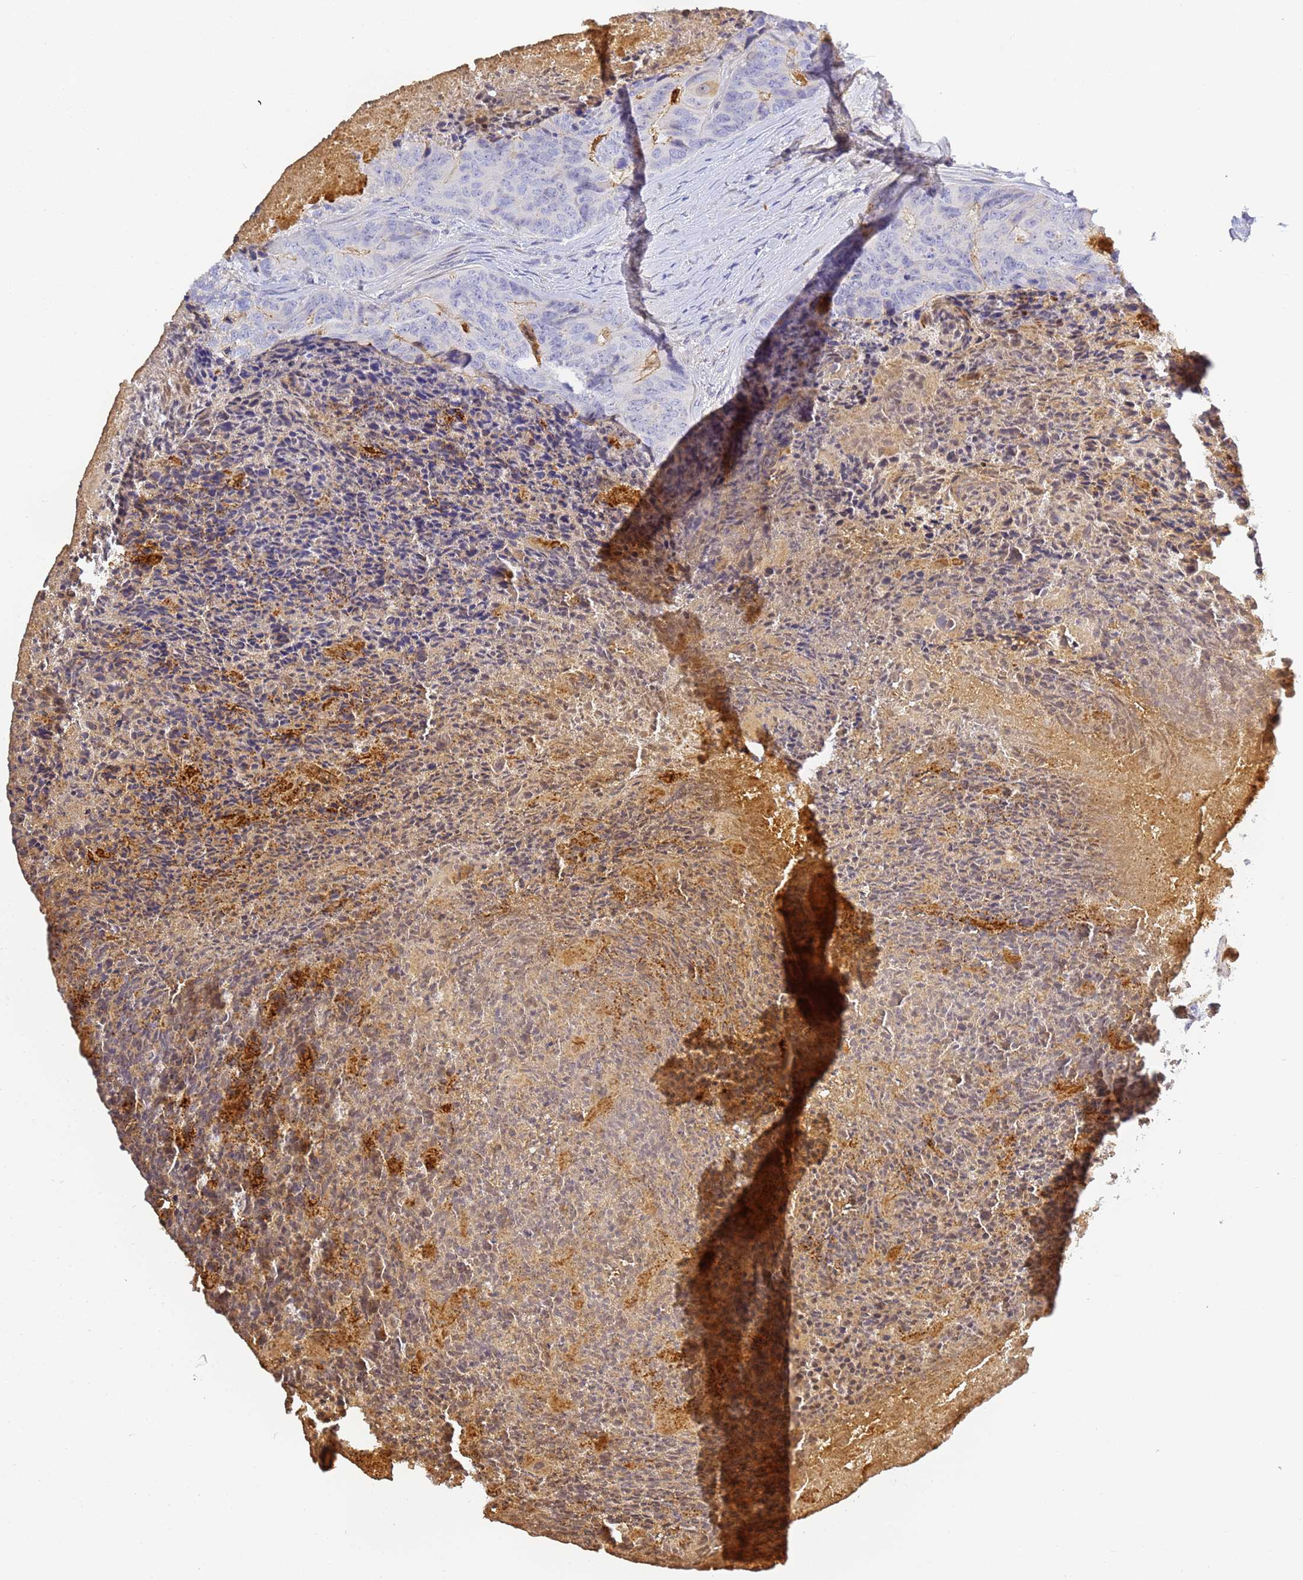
{"staining": {"intensity": "negative", "quantity": "none", "location": "none"}, "tissue": "colorectal cancer", "cell_type": "Tumor cells", "image_type": "cancer", "snomed": [{"axis": "morphology", "description": "Adenocarcinoma, NOS"}, {"axis": "topography", "description": "Colon"}], "caption": "The image shows no staining of tumor cells in colorectal adenocarcinoma. (Stains: DAB (3,3'-diaminobenzidine) immunohistochemistry (IHC) with hematoxylin counter stain, Microscopy: brightfield microscopy at high magnification).", "gene": "CFH", "patient": {"sex": "female", "age": 67}}